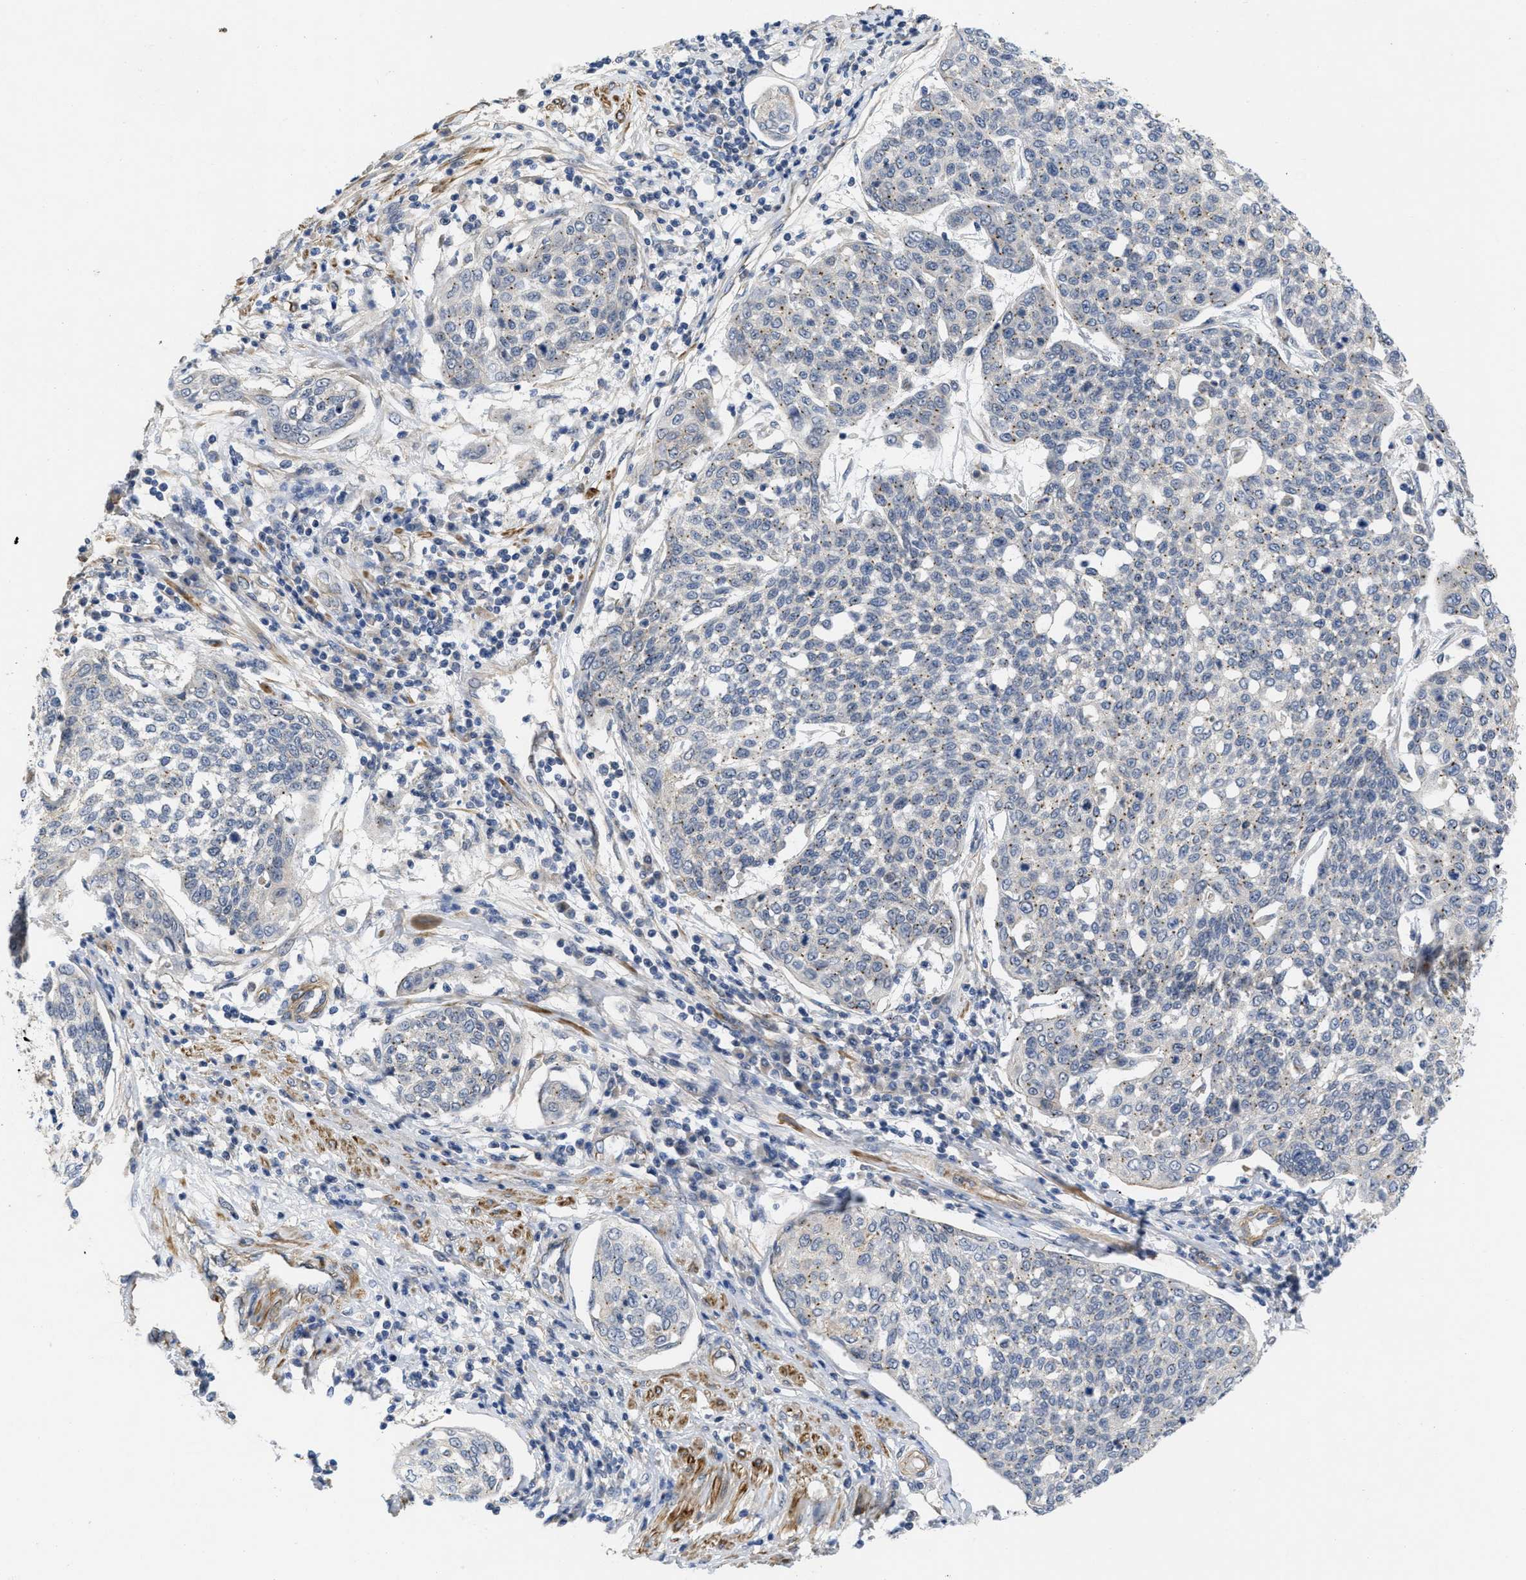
{"staining": {"intensity": "weak", "quantity": "<25%", "location": "cytoplasmic/membranous"}, "tissue": "cervical cancer", "cell_type": "Tumor cells", "image_type": "cancer", "snomed": [{"axis": "morphology", "description": "Squamous cell carcinoma, NOS"}, {"axis": "topography", "description": "Cervix"}], "caption": "A micrograph of human cervical cancer (squamous cell carcinoma) is negative for staining in tumor cells.", "gene": "ARHGEF26", "patient": {"sex": "female", "age": 34}}